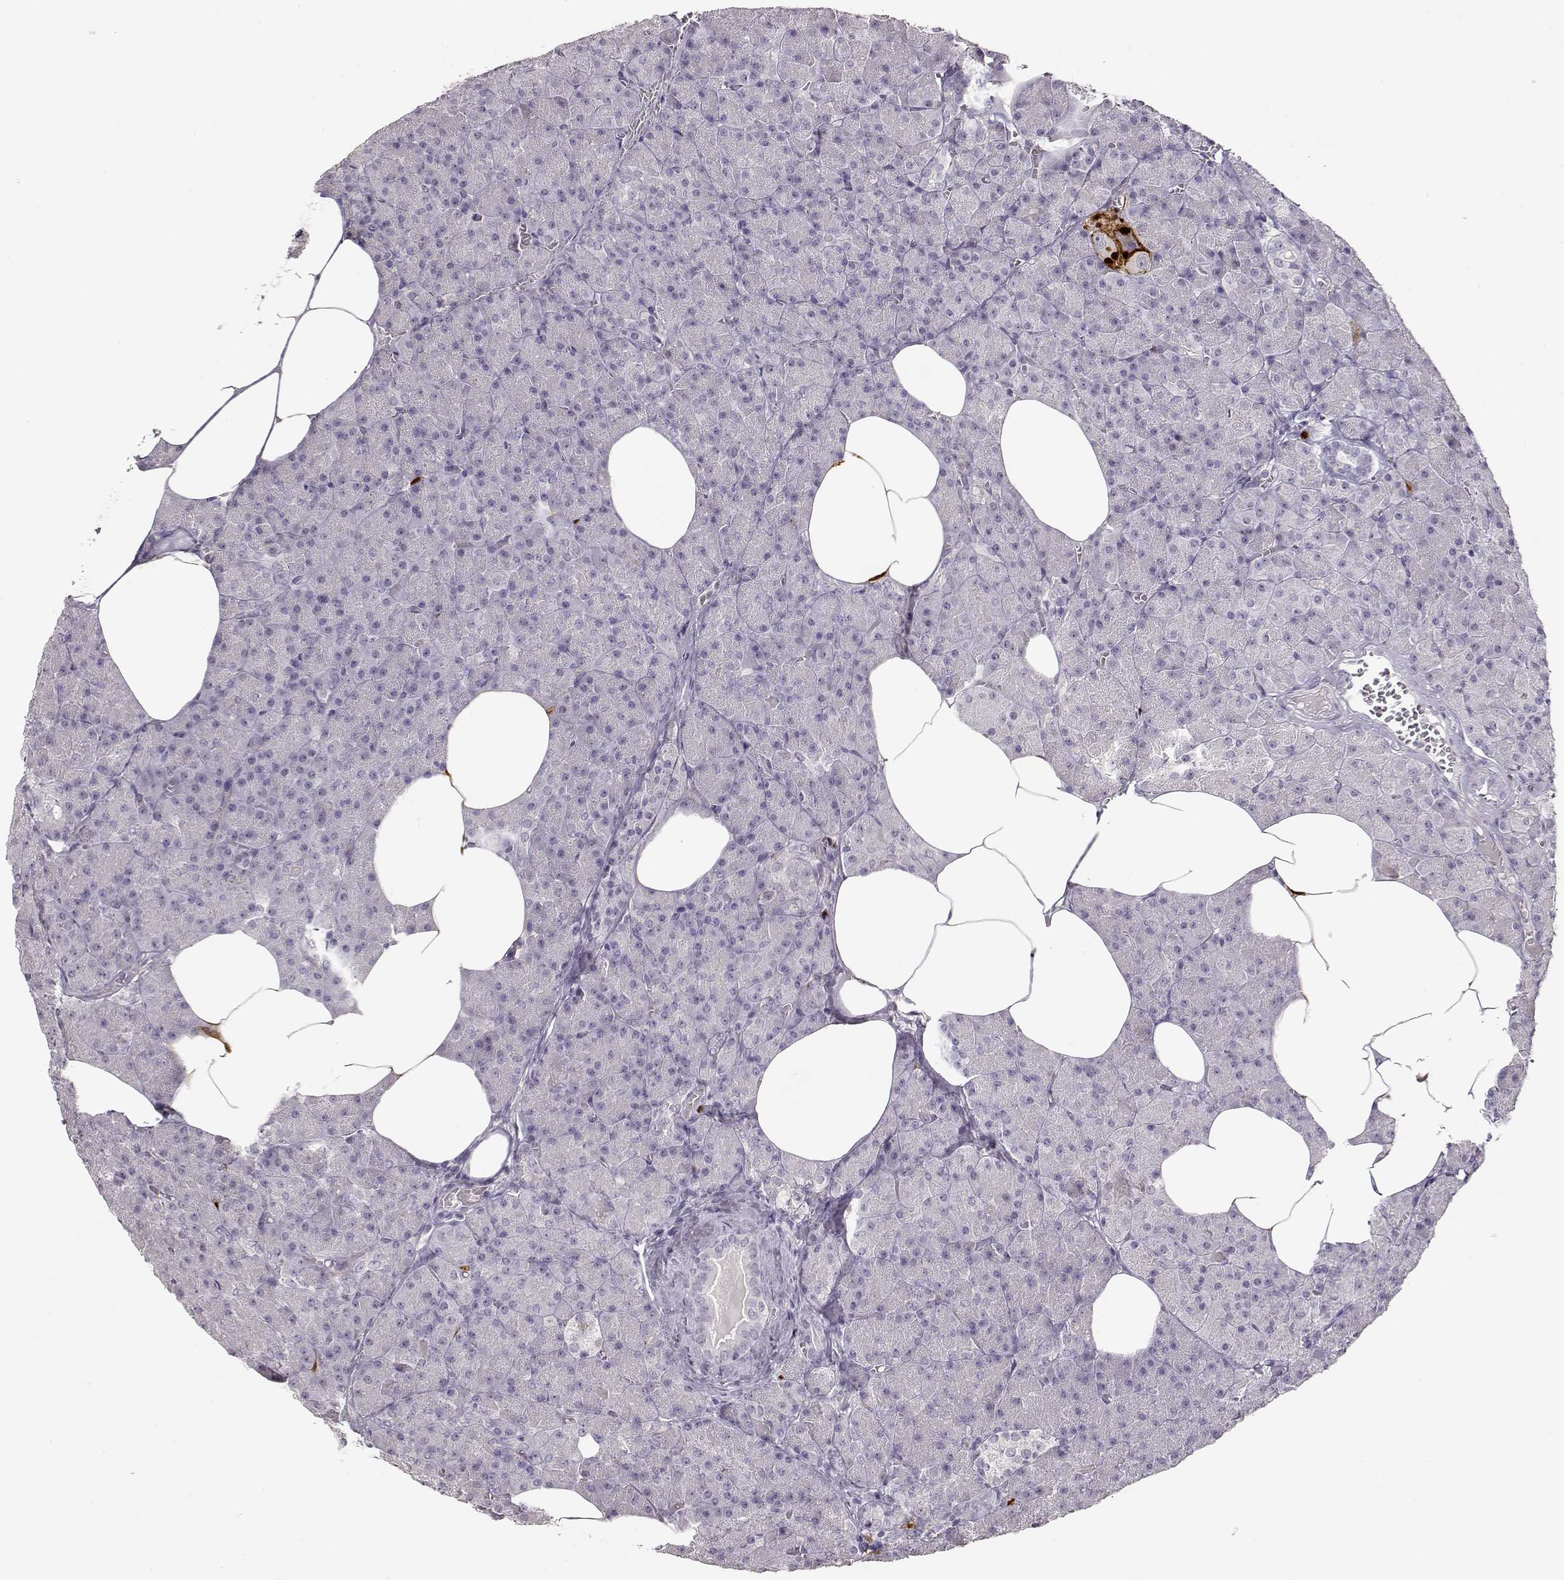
{"staining": {"intensity": "negative", "quantity": "none", "location": "none"}, "tissue": "pancreas", "cell_type": "Exocrine glandular cells", "image_type": "normal", "snomed": [{"axis": "morphology", "description": "Normal tissue, NOS"}, {"axis": "topography", "description": "Pancreas"}], "caption": "Immunohistochemistry (IHC) of unremarkable pancreas displays no staining in exocrine glandular cells.", "gene": "S100B", "patient": {"sex": "female", "age": 45}}